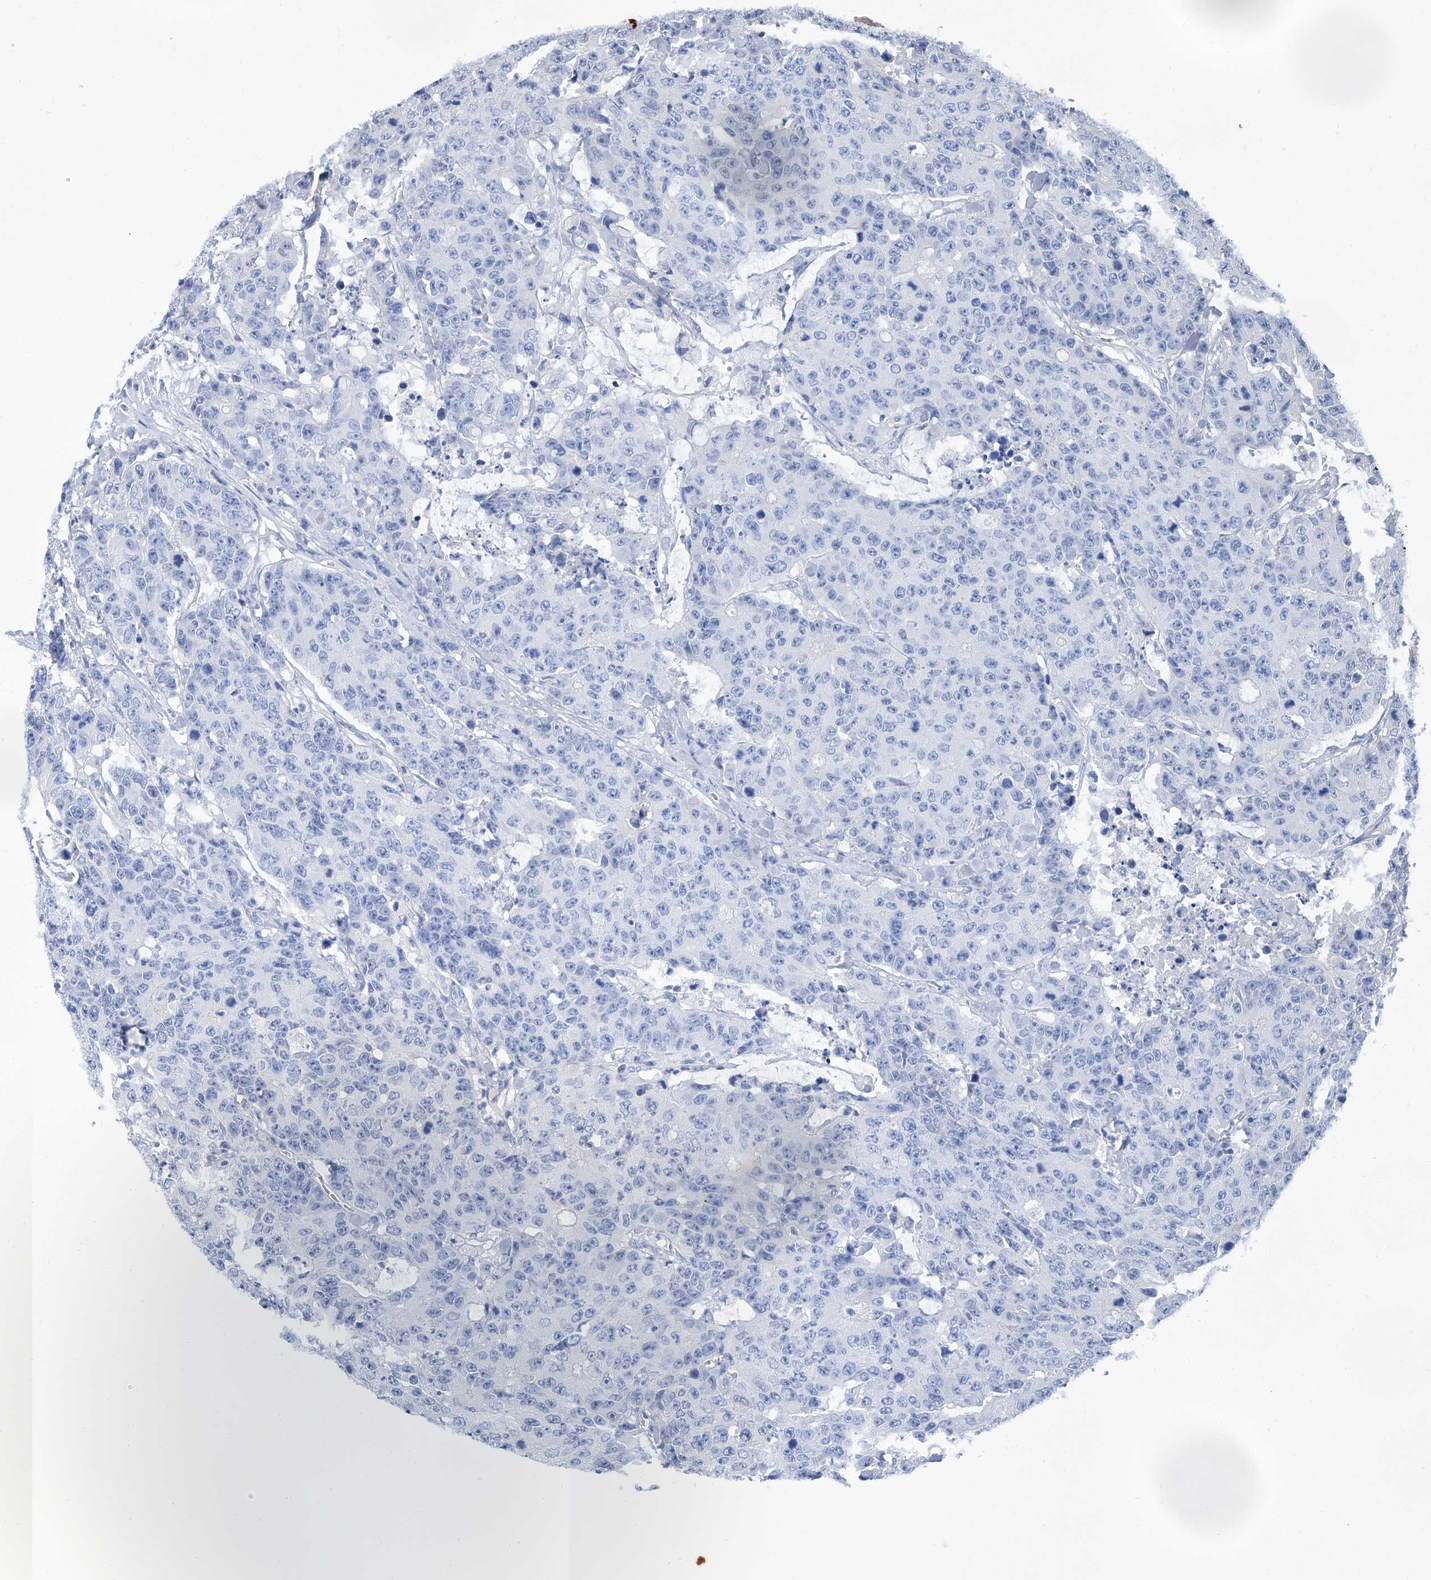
{"staining": {"intensity": "negative", "quantity": "none", "location": "none"}, "tissue": "colorectal cancer", "cell_type": "Tumor cells", "image_type": "cancer", "snomed": [{"axis": "morphology", "description": "Adenocarcinoma, NOS"}, {"axis": "topography", "description": "Colon"}], "caption": "IHC micrograph of neoplastic tissue: human colorectal cancer stained with DAB (3,3'-diaminobenzidine) displays no significant protein positivity in tumor cells. Brightfield microscopy of immunohistochemistry (IHC) stained with DAB (3,3'-diaminobenzidine) (brown) and hematoxylin (blue), captured at high magnification.", "gene": "GPT", "patient": {"sex": "female", "age": 86}}